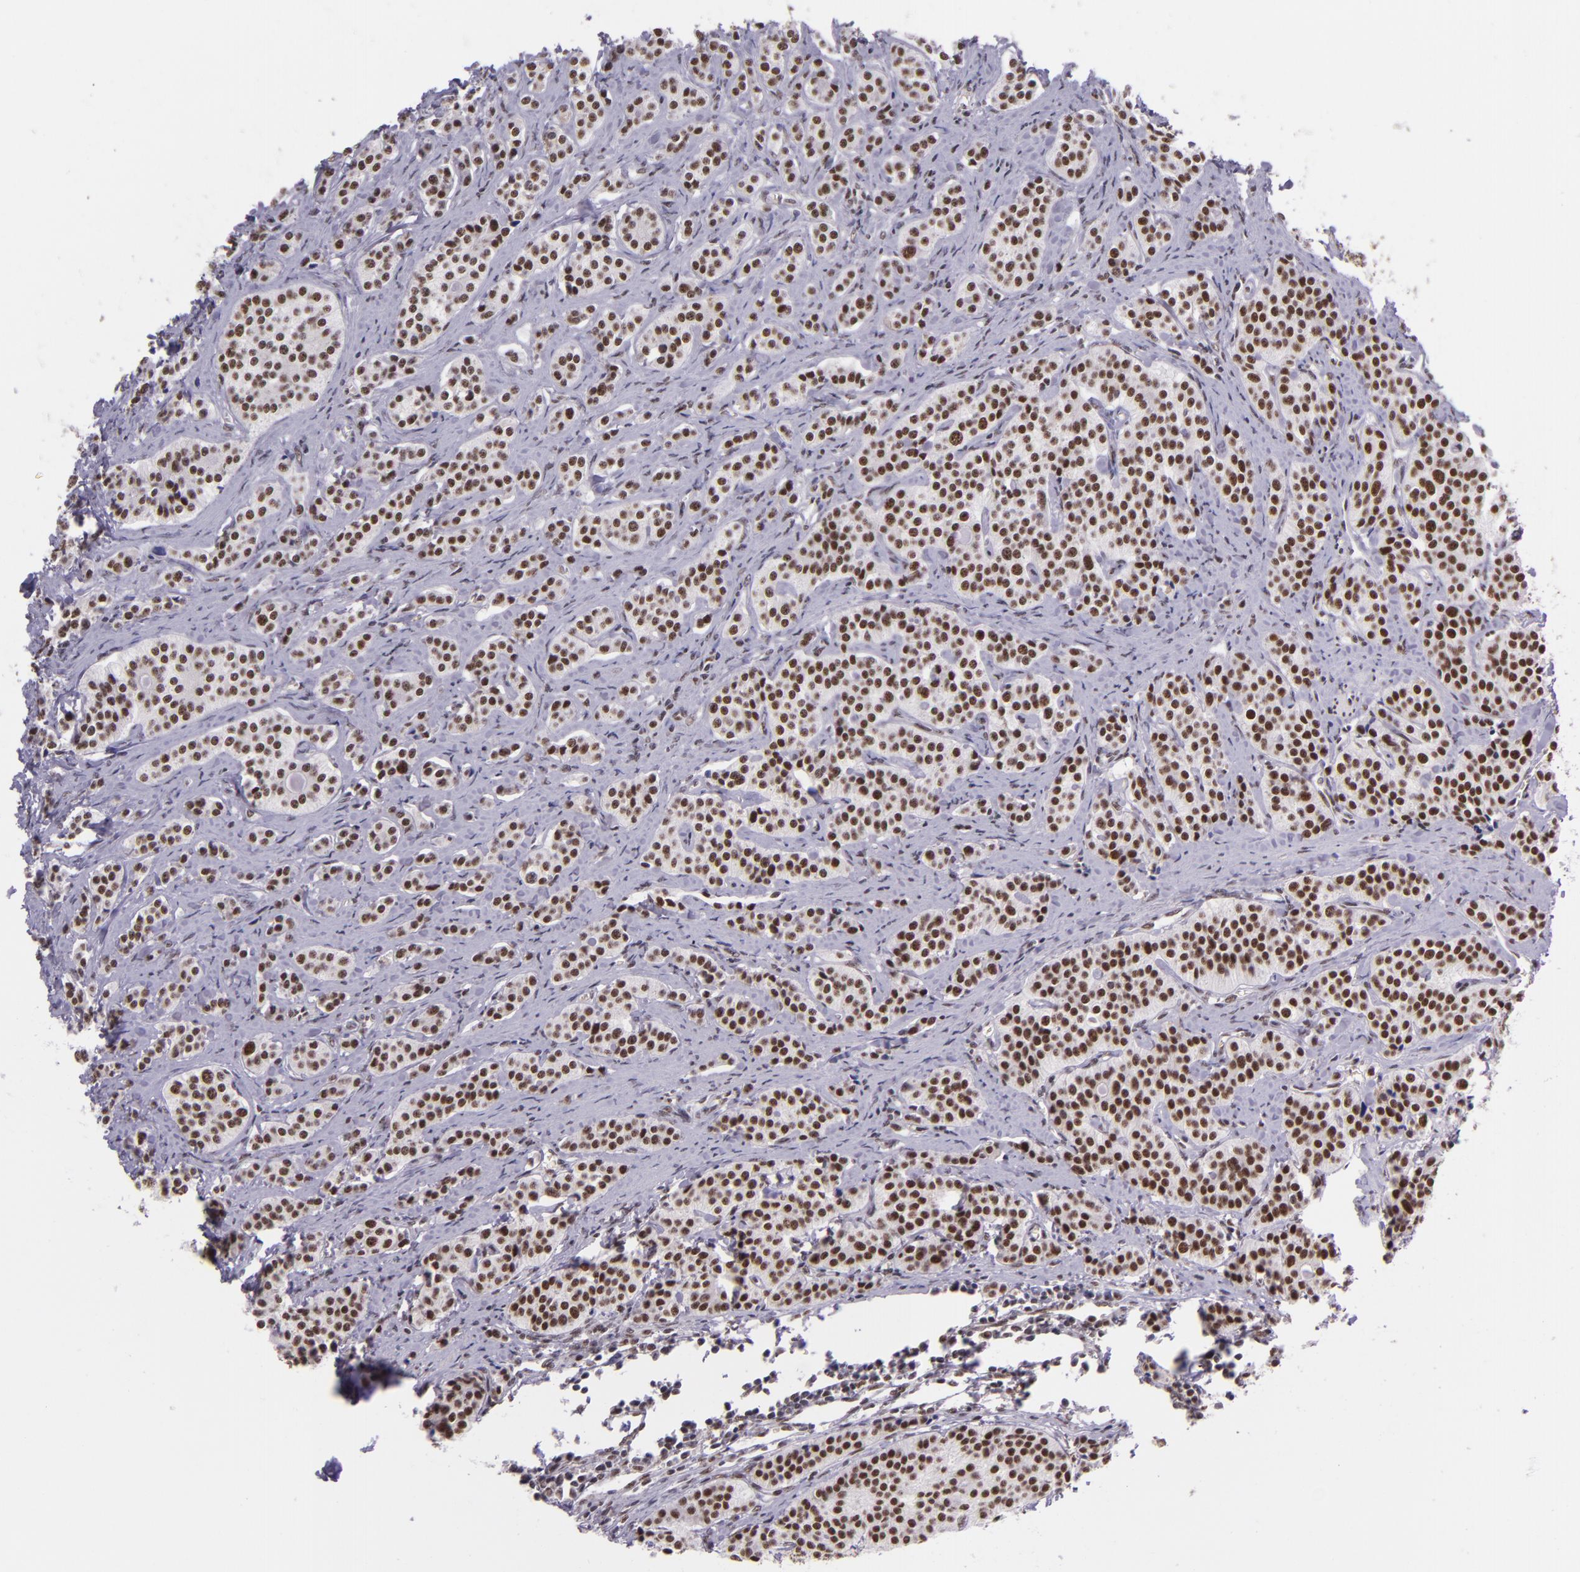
{"staining": {"intensity": "strong", "quantity": ">75%", "location": "nuclear"}, "tissue": "carcinoid", "cell_type": "Tumor cells", "image_type": "cancer", "snomed": [{"axis": "morphology", "description": "Carcinoid, malignant, NOS"}, {"axis": "topography", "description": "Small intestine"}], "caption": "An immunohistochemistry histopathology image of tumor tissue is shown. Protein staining in brown labels strong nuclear positivity in carcinoid within tumor cells.", "gene": "GPKOW", "patient": {"sex": "male", "age": 63}}